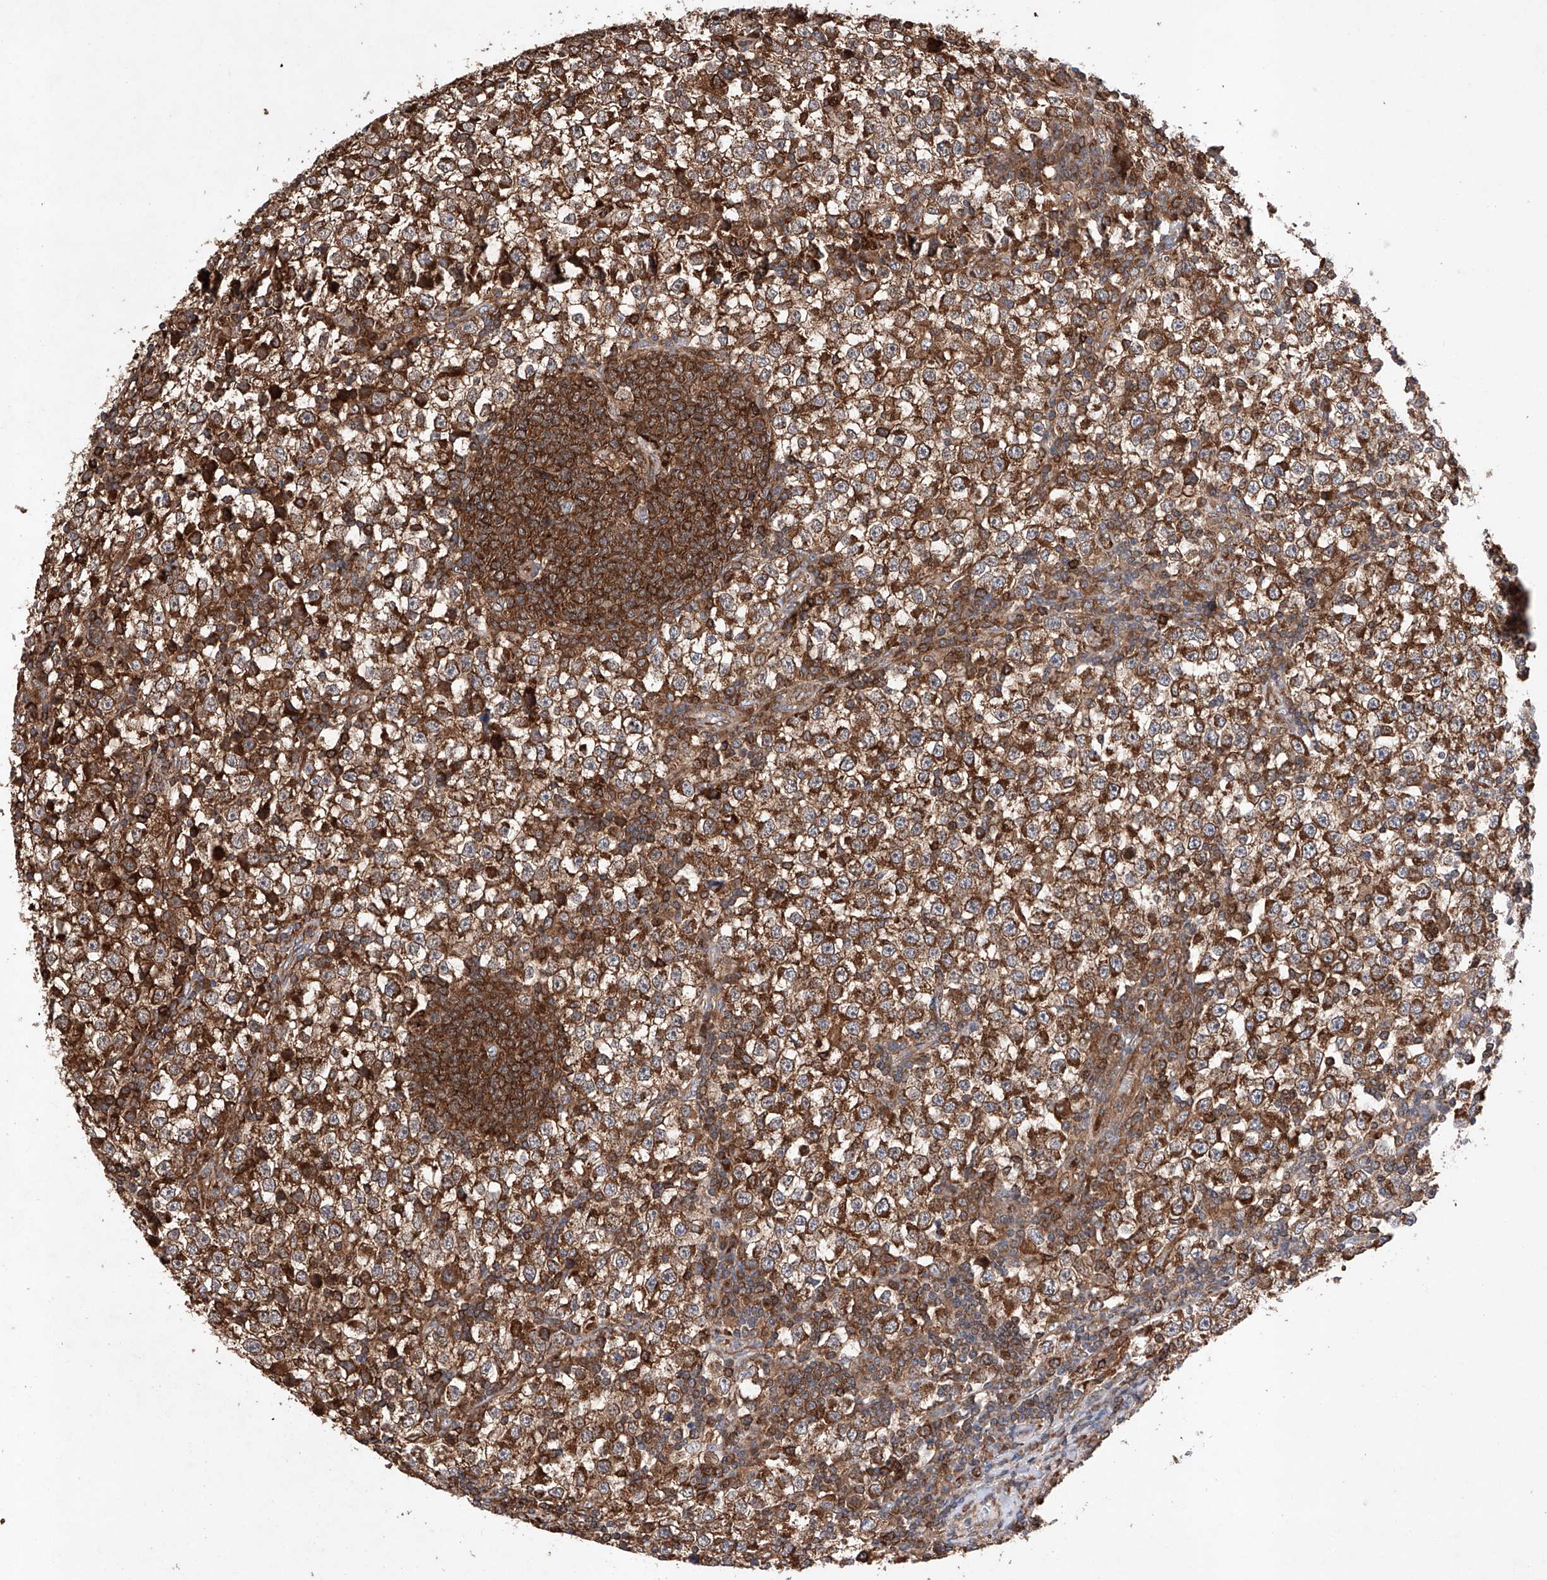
{"staining": {"intensity": "strong", "quantity": ">75%", "location": "cytoplasmic/membranous"}, "tissue": "testis cancer", "cell_type": "Tumor cells", "image_type": "cancer", "snomed": [{"axis": "morphology", "description": "Seminoma, NOS"}, {"axis": "topography", "description": "Testis"}], "caption": "Protein analysis of testis cancer tissue exhibits strong cytoplasmic/membranous staining in approximately >75% of tumor cells. (DAB (3,3'-diaminobenzidine) IHC with brightfield microscopy, high magnification).", "gene": "TIMM23", "patient": {"sex": "male", "age": 65}}